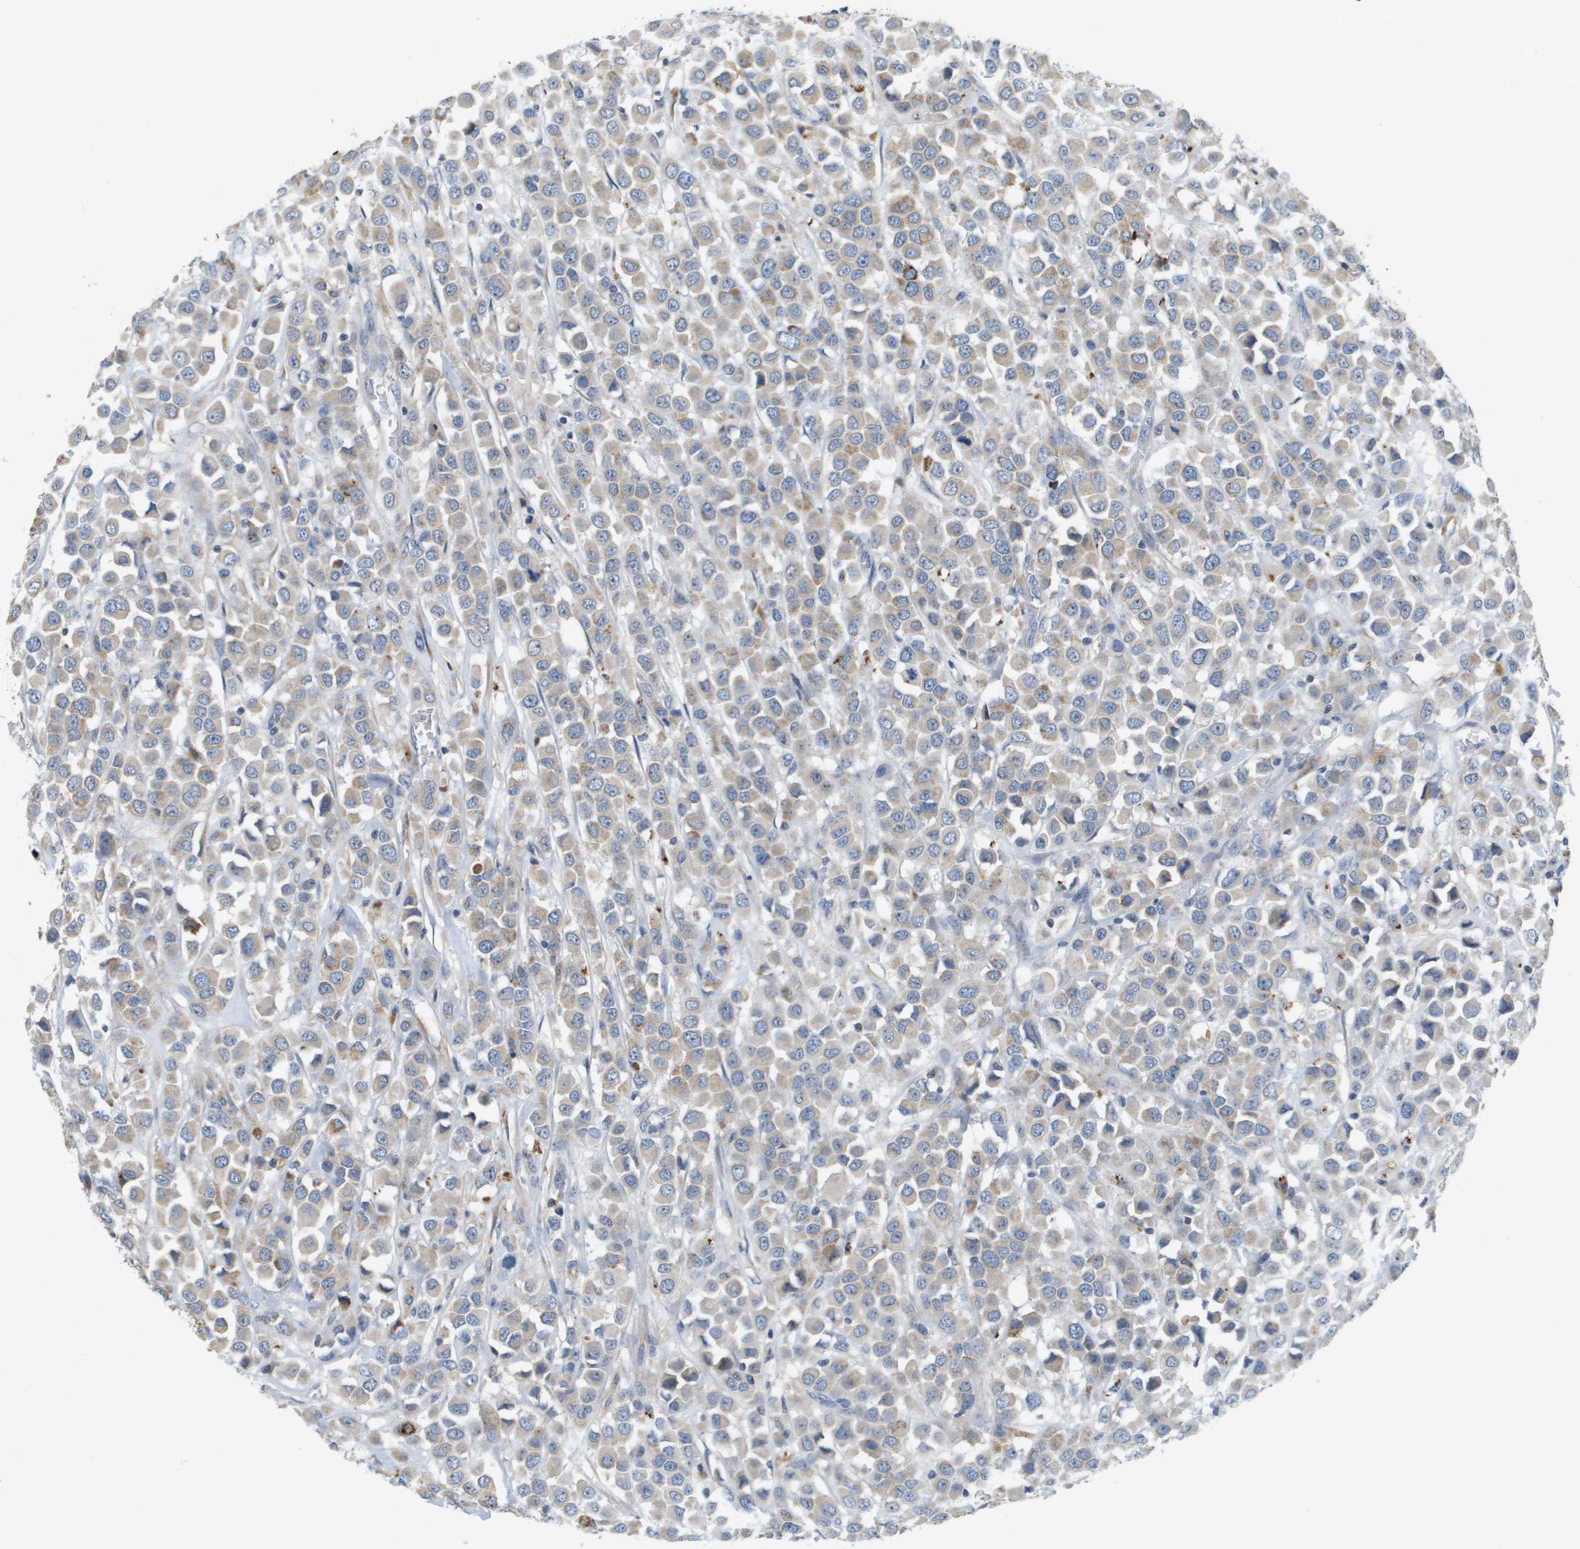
{"staining": {"intensity": "weak", "quantity": ">75%", "location": "cytoplasmic/membranous"}, "tissue": "breast cancer", "cell_type": "Tumor cells", "image_type": "cancer", "snomed": [{"axis": "morphology", "description": "Duct carcinoma"}, {"axis": "topography", "description": "Breast"}], "caption": "Breast infiltrating ductal carcinoma tissue displays weak cytoplasmic/membranous expression in approximately >75% of tumor cells, visualized by immunohistochemistry. Immunohistochemistry stains the protein in brown and the nuclei are stained blue.", "gene": "B3GNT5", "patient": {"sex": "female", "age": 61}}